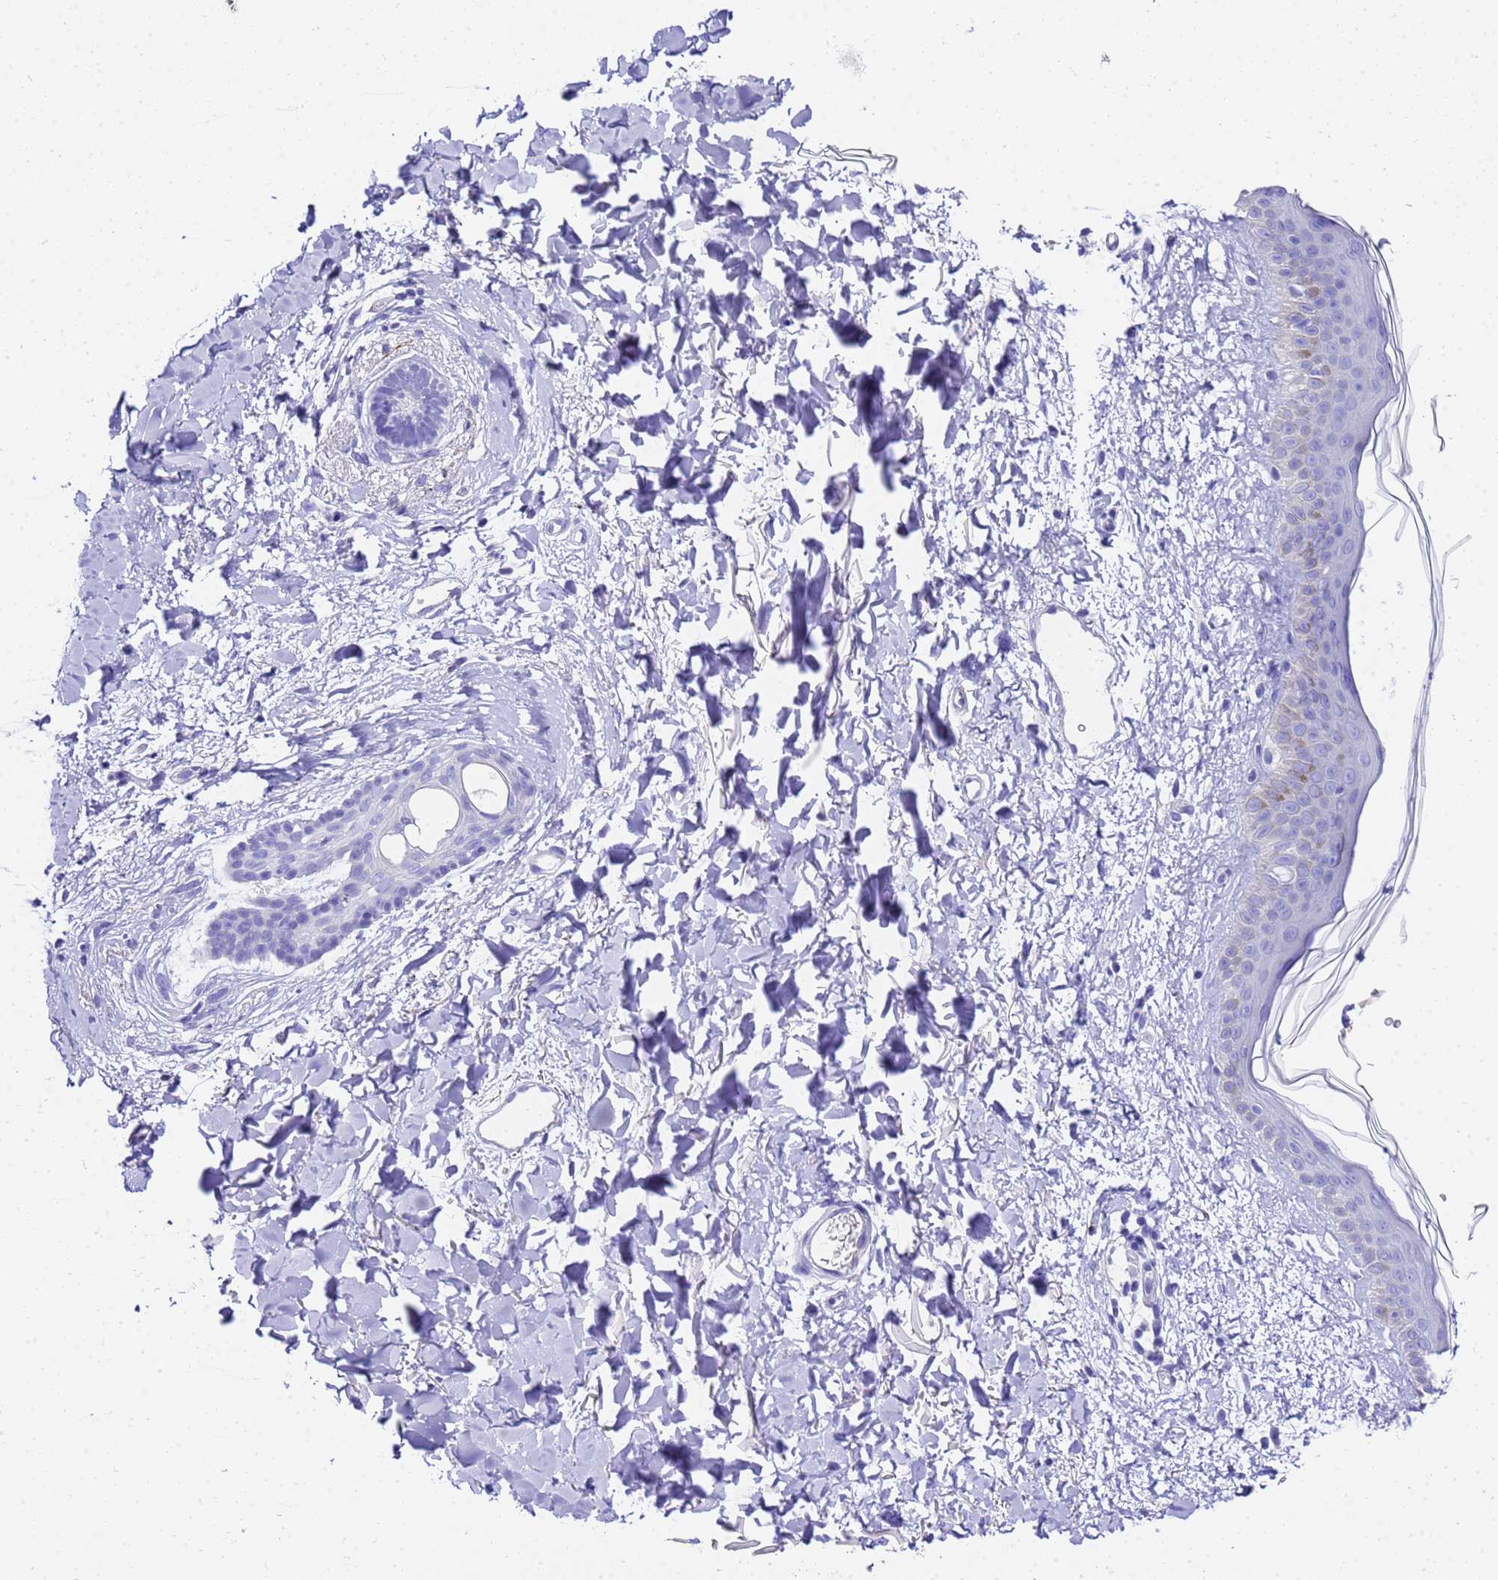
{"staining": {"intensity": "negative", "quantity": "none", "location": "none"}, "tissue": "skin", "cell_type": "Fibroblasts", "image_type": "normal", "snomed": [{"axis": "morphology", "description": "Normal tissue, NOS"}, {"axis": "topography", "description": "Skin"}], "caption": "Fibroblasts show no significant protein positivity in normal skin. The staining was performed using DAB to visualize the protein expression in brown, while the nuclei were stained in blue with hematoxylin (Magnification: 20x).", "gene": "FAM72A", "patient": {"sex": "female", "age": 58}}